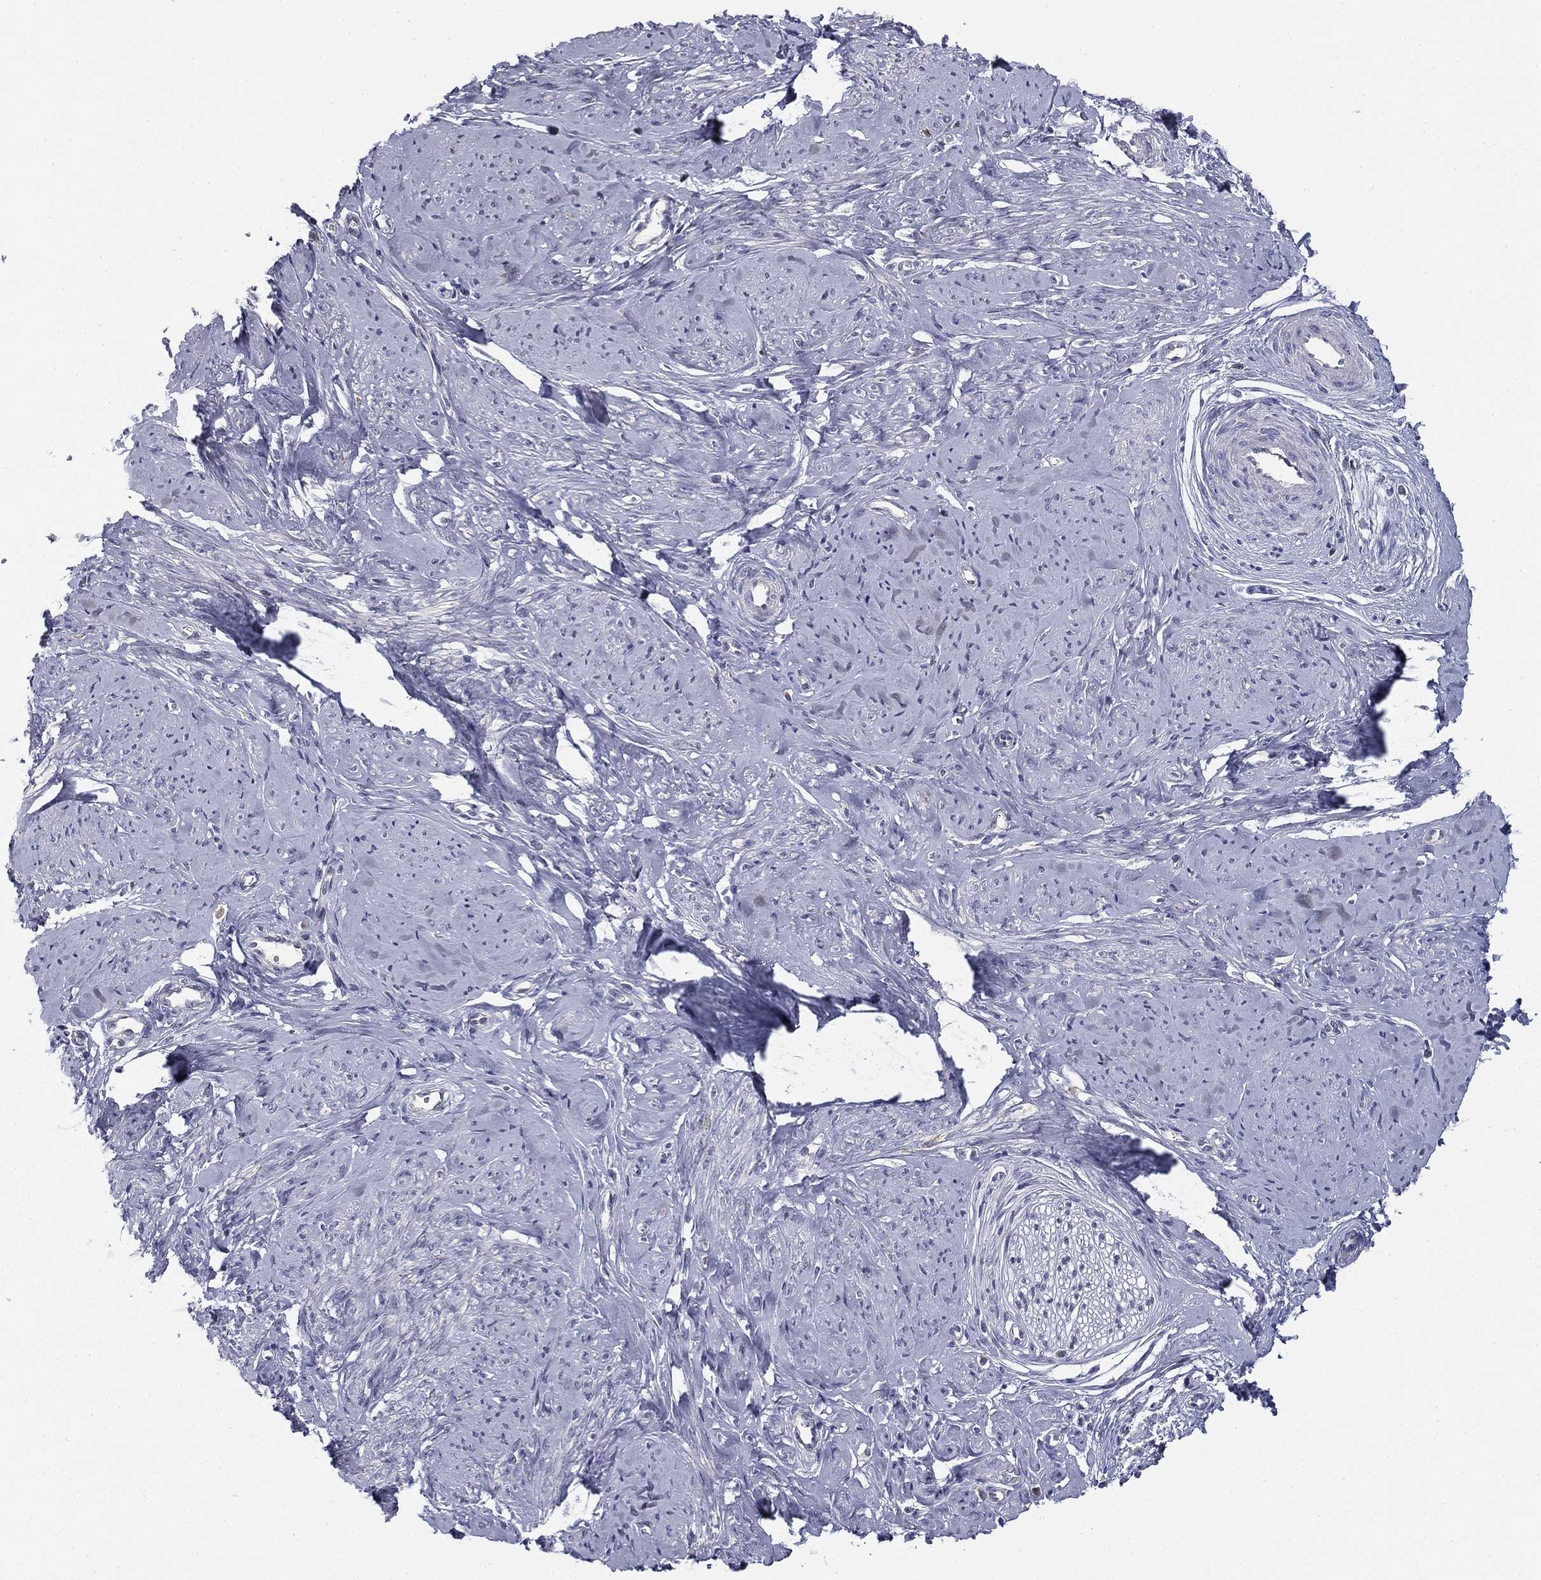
{"staining": {"intensity": "negative", "quantity": "none", "location": "none"}, "tissue": "smooth muscle", "cell_type": "Smooth muscle cells", "image_type": "normal", "snomed": [{"axis": "morphology", "description": "Normal tissue, NOS"}, {"axis": "topography", "description": "Smooth muscle"}], "caption": "A histopathology image of smooth muscle stained for a protein exhibits no brown staining in smooth muscle cells. (DAB immunohistochemistry visualized using brightfield microscopy, high magnification).", "gene": "SLC2A9", "patient": {"sex": "female", "age": 48}}